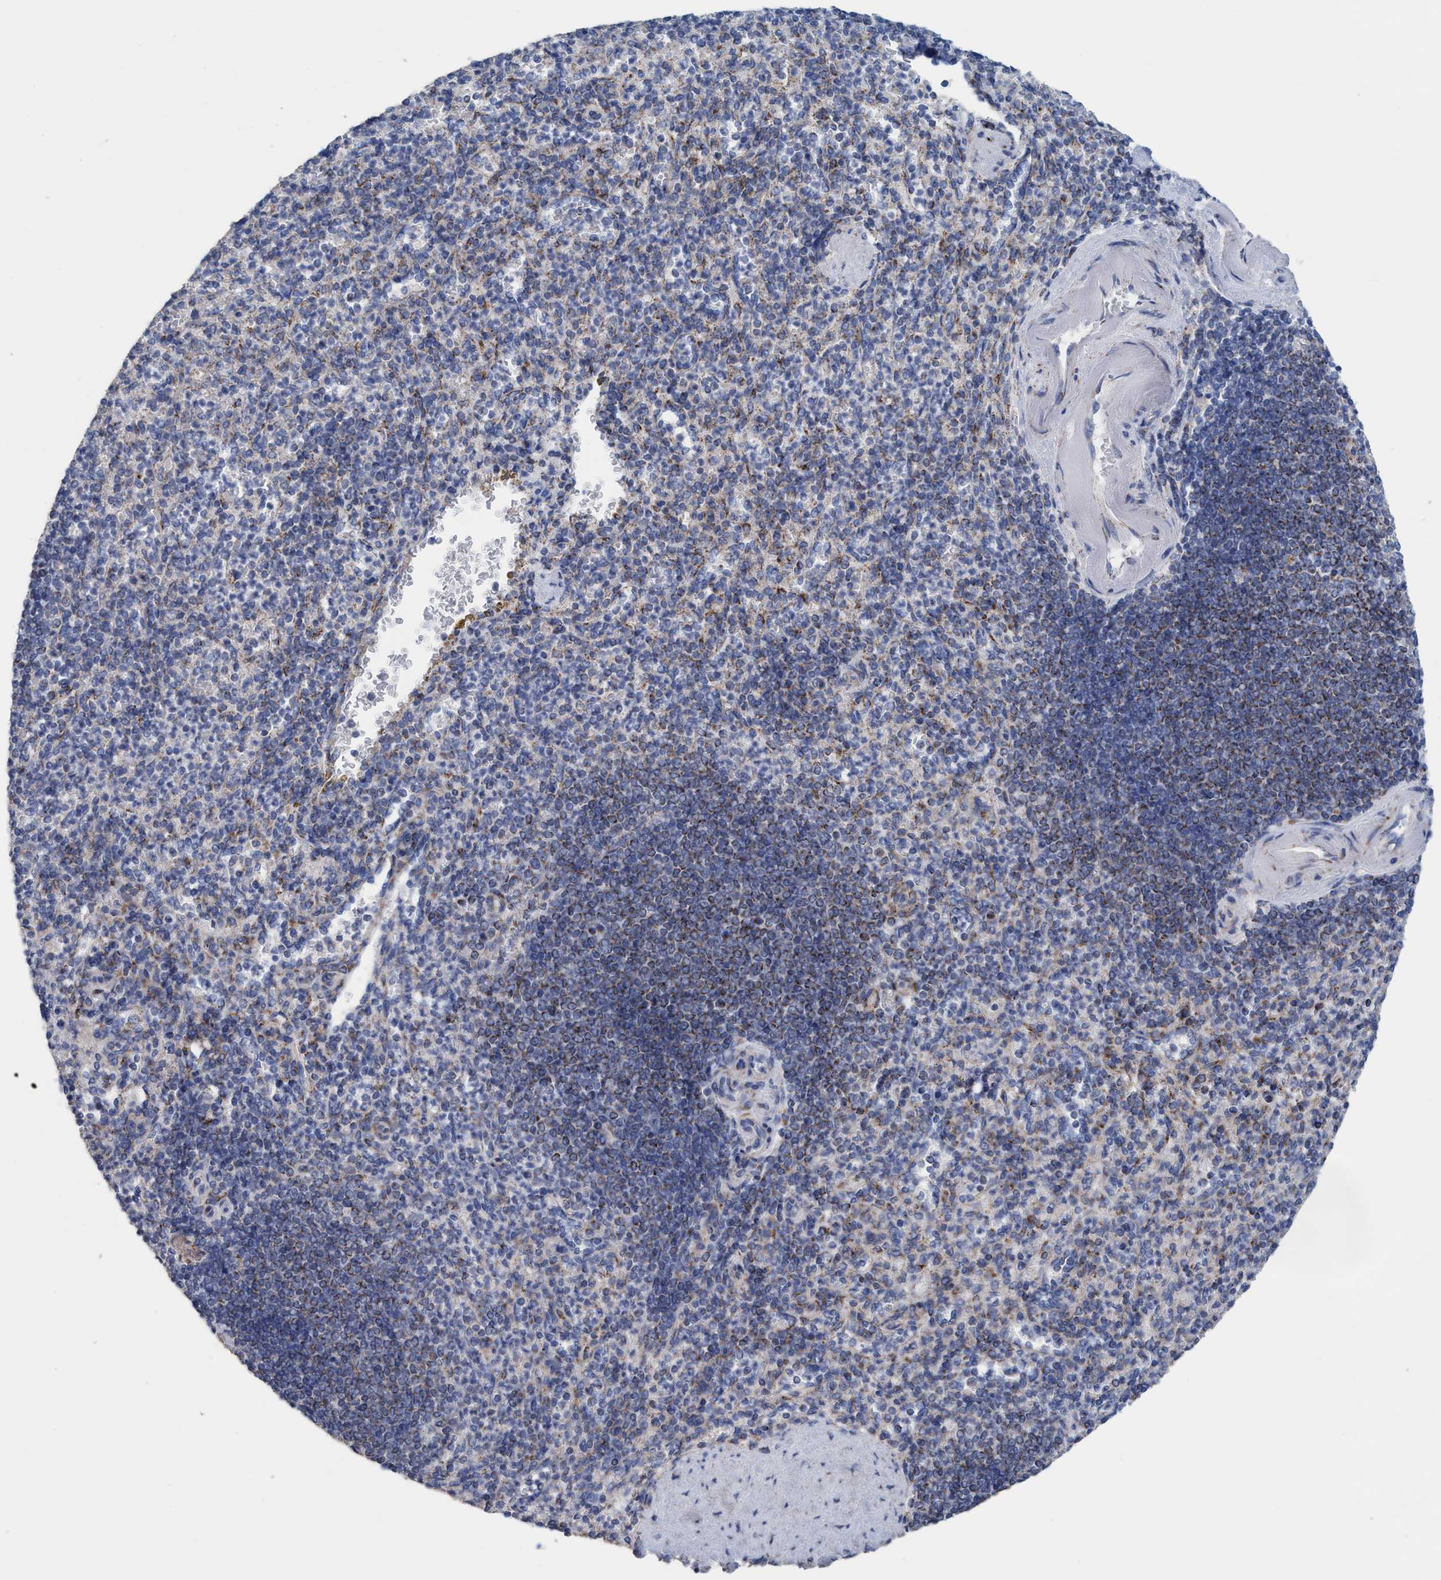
{"staining": {"intensity": "moderate", "quantity": "<25%", "location": "cytoplasmic/membranous"}, "tissue": "spleen", "cell_type": "Cells in red pulp", "image_type": "normal", "snomed": [{"axis": "morphology", "description": "Normal tissue, NOS"}, {"axis": "topography", "description": "Spleen"}], "caption": "Spleen stained with DAB (3,3'-diaminobenzidine) immunohistochemistry demonstrates low levels of moderate cytoplasmic/membranous staining in approximately <25% of cells in red pulp.", "gene": "RSAD1", "patient": {"sex": "female", "age": 74}}